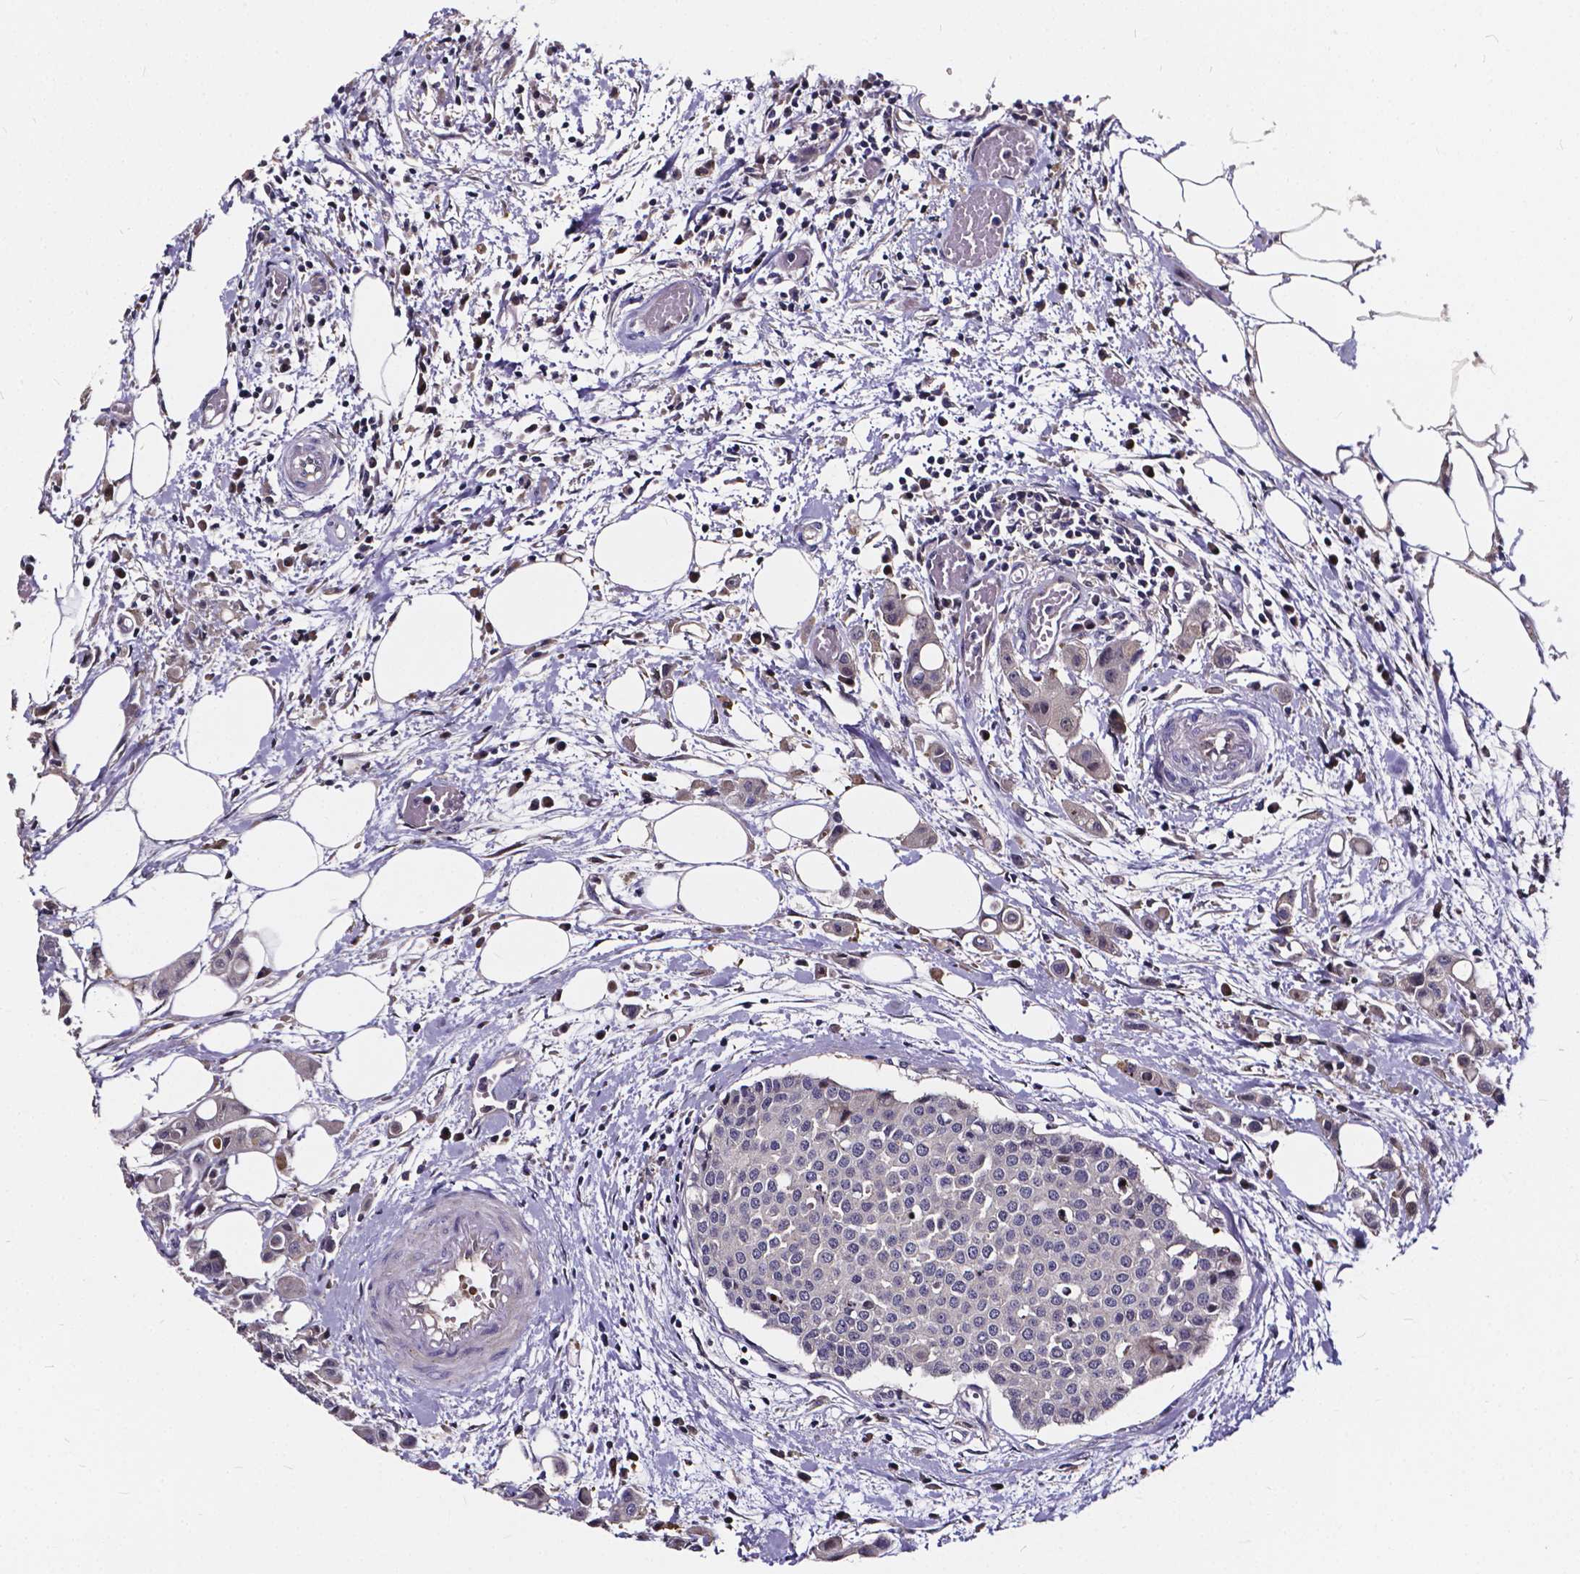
{"staining": {"intensity": "negative", "quantity": "none", "location": "none"}, "tissue": "carcinoid", "cell_type": "Tumor cells", "image_type": "cancer", "snomed": [{"axis": "morphology", "description": "Carcinoid, malignant, NOS"}, {"axis": "topography", "description": "Colon"}], "caption": "Human carcinoid stained for a protein using IHC exhibits no positivity in tumor cells.", "gene": "SOWAHA", "patient": {"sex": "male", "age": 81}}